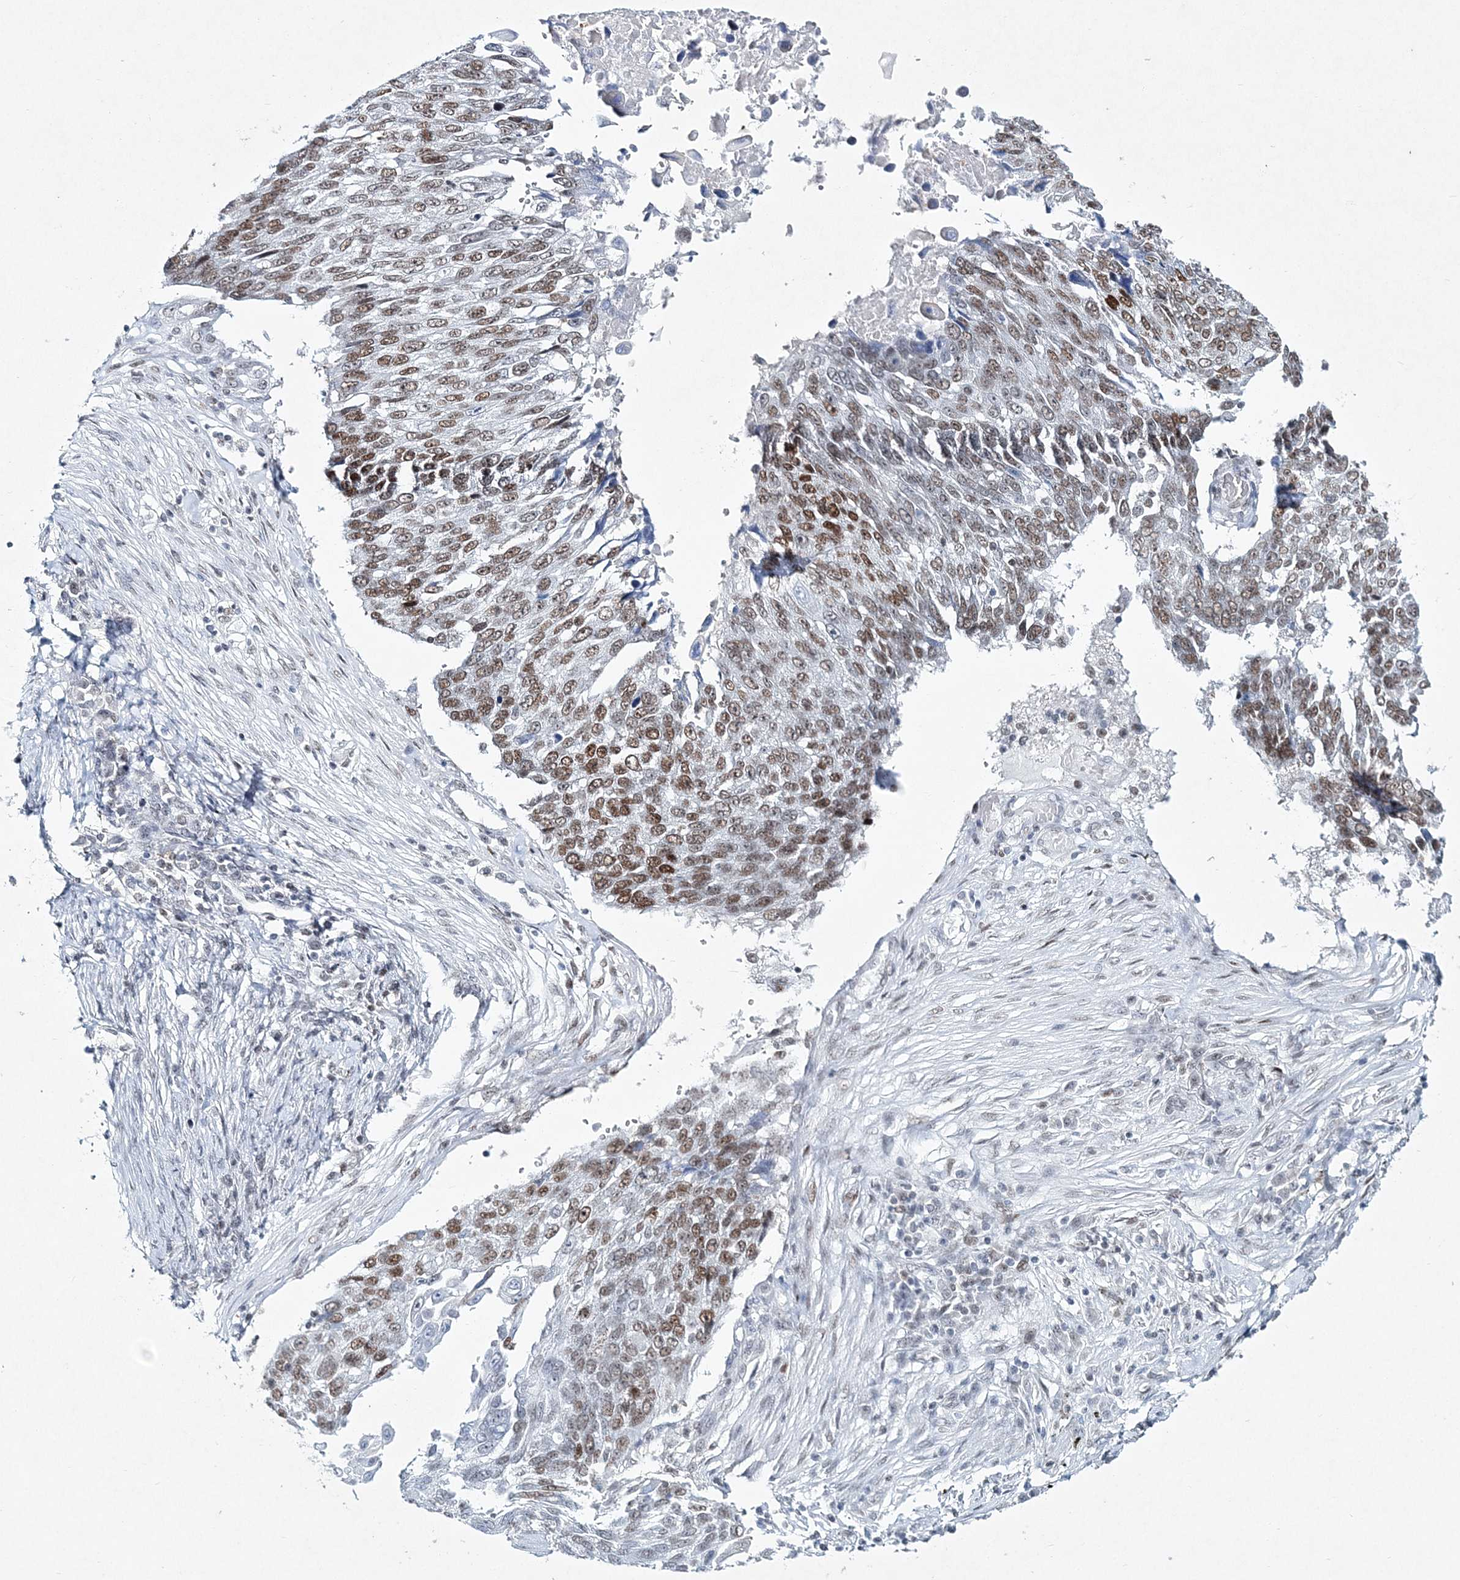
{"staining": {"intensity": "moderate", "quantity": "25%-75%", "location": "nuclear"}, "tissue": "lung cancer", "cell_type": "Tumor cells", "image_type": "cancer", "snomed": [{"axis": "morphology", "description": "Squamous cell carcinoma, NOS"}, {"axis": "topography", "description": "Lung"}], "caption": "The immunohistochemical stain highlights moderate nuclear positivity in tumor cells of lung cancer (squamous cell carcinoma) tissue.", "gene": "LRRFIP2", "patient": {"sex": "male", "age": 66}}